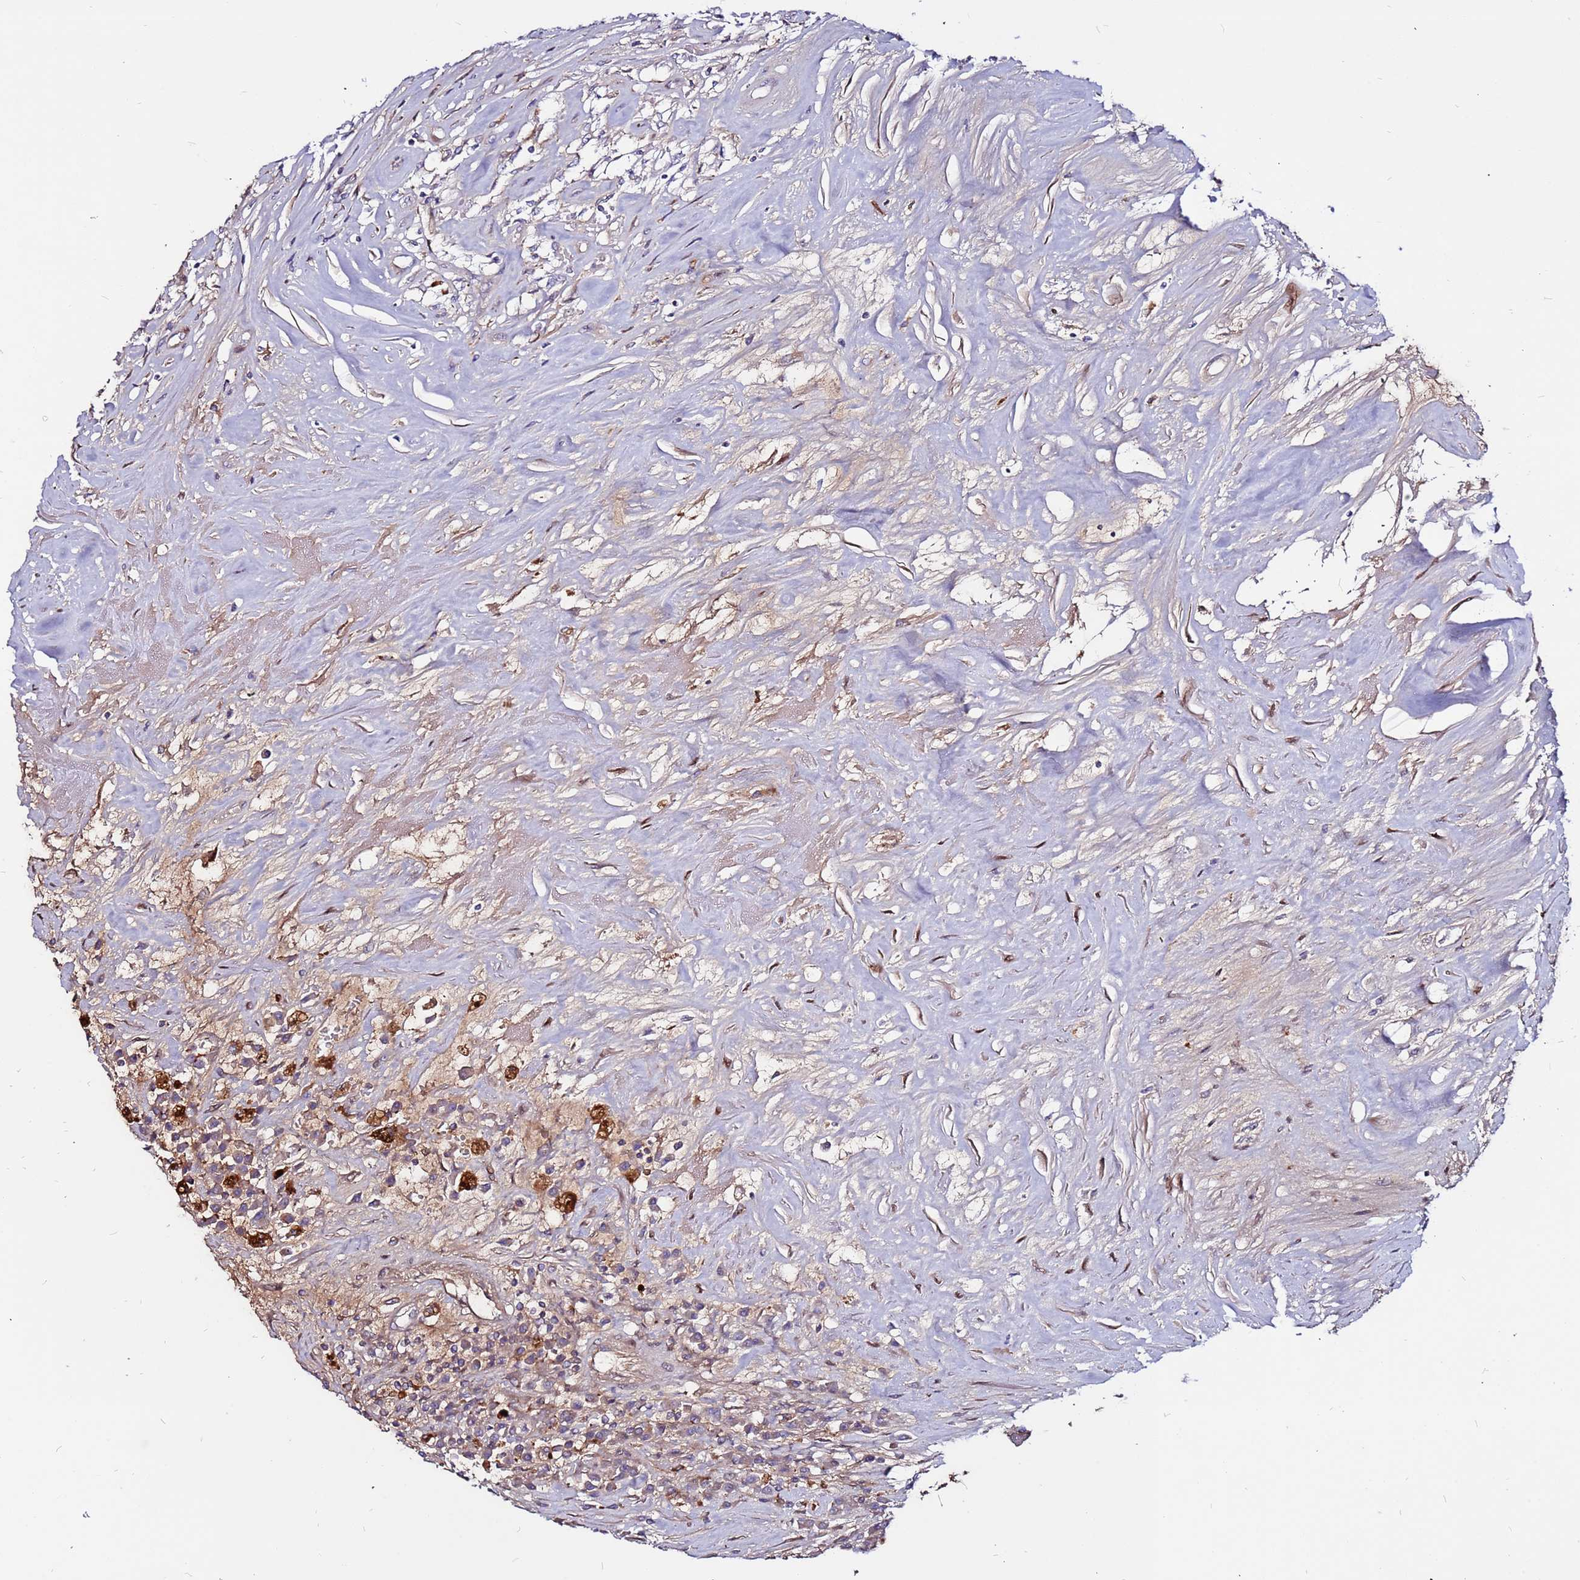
{"staining": {"intensity": "weak", "quantity": "<25%", "location": "cytoplasmic/membranous"}, "tissue": "renal cancer", "cell_type": "Tumor cells", "image_type": "cancer", "snomed": [{"axis": "morphology", "description": "Adenocarcinoma, NOS"}, {"axis": "topography", "description": "Kidney"}], "caption": "Human renal cancer stained for a protein using immunohistochemistry (IHC) shows no expression in tumor cells.", "gene": "CCDC71", "patient": {"sex": "female", "age": 52}}